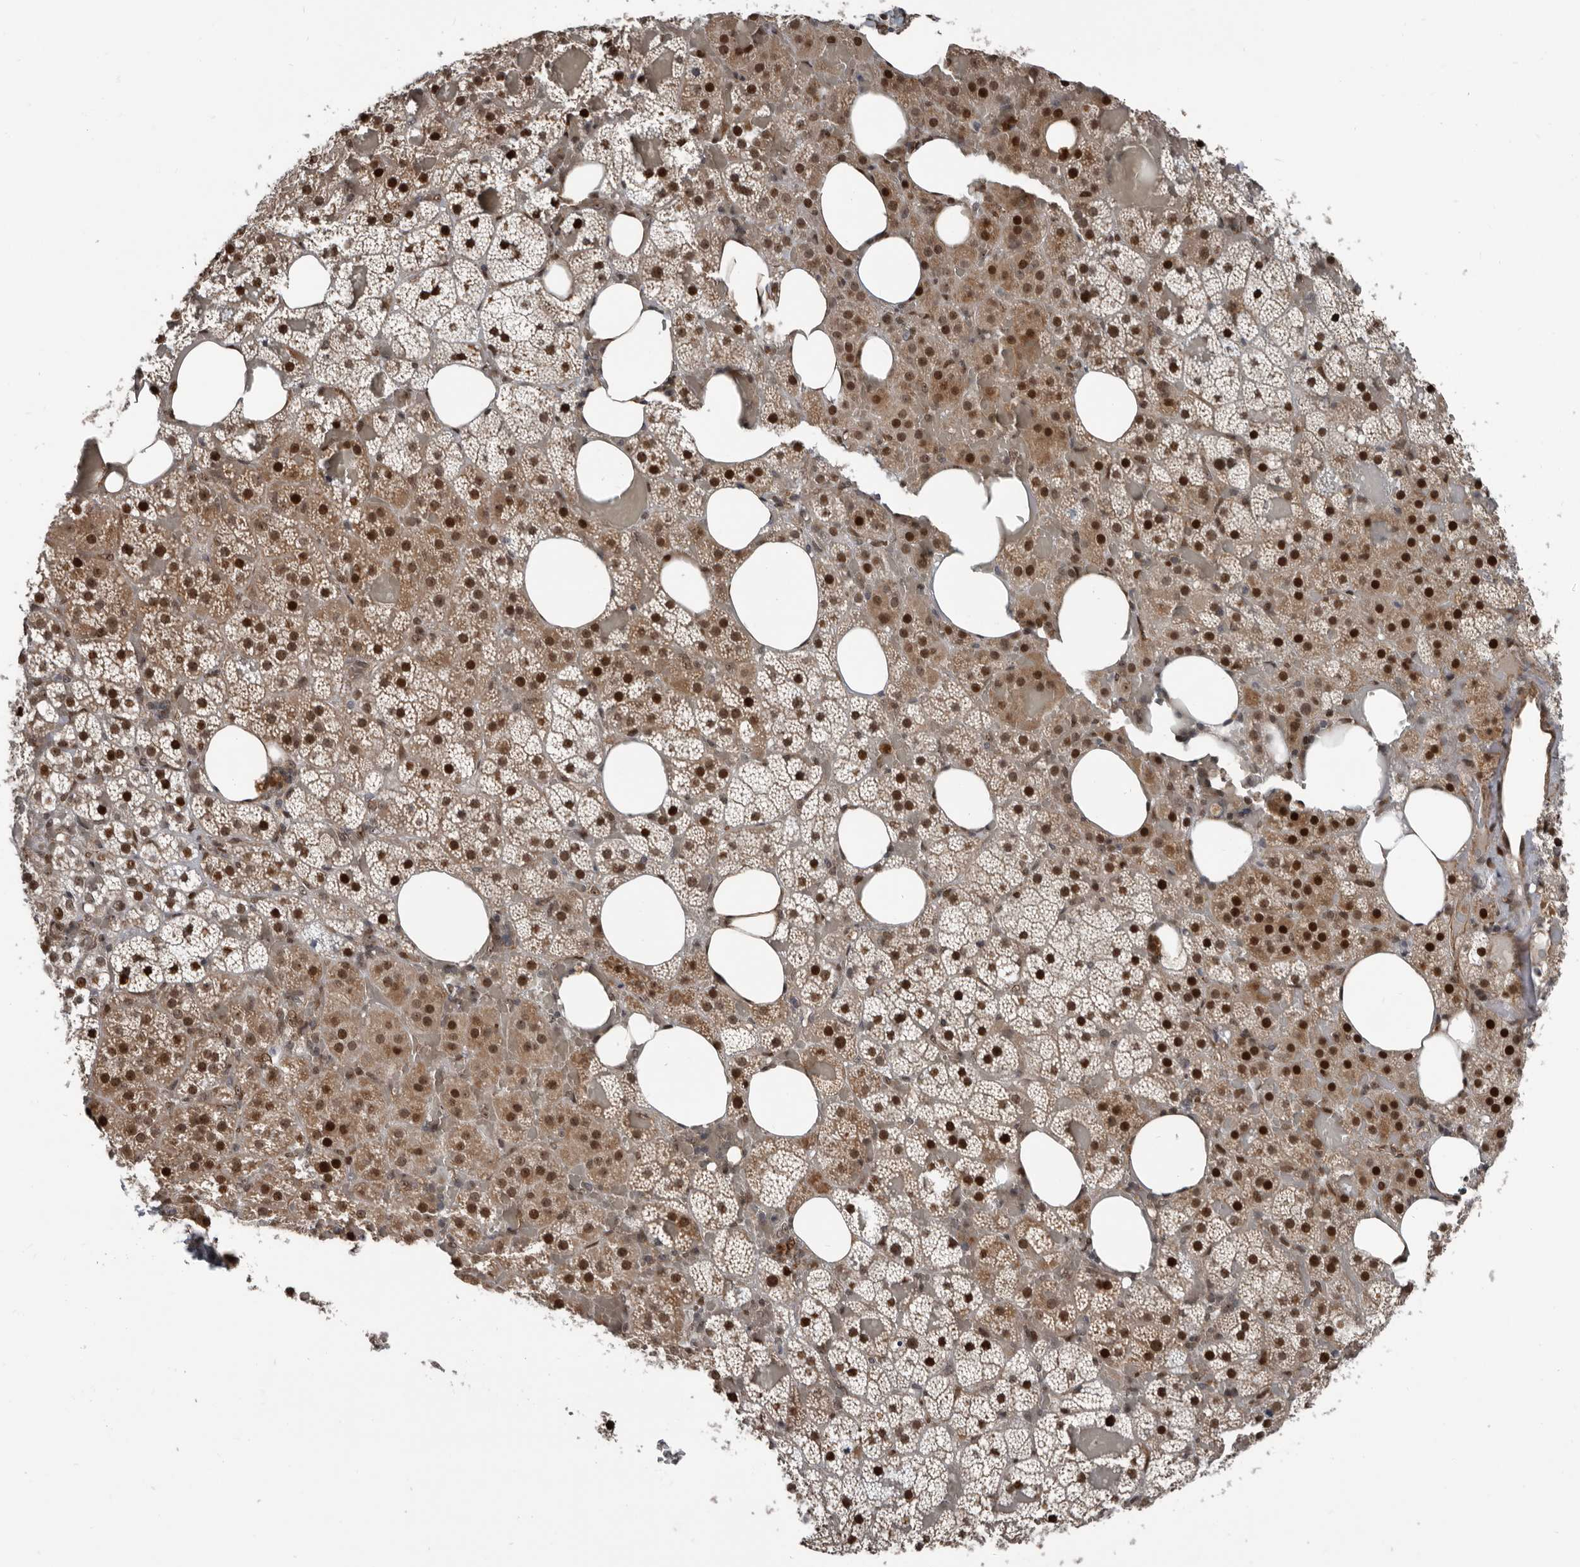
{"staining": {"intensity": "strong", "quantity": ">75%", "location": "cytoplasmic/membranous,nuclear"}, "tissue": "adrenal gland", "cell_type": "Glandular cells", "image_type": "normal", "snomed": [{"axis": "morphology", "description": "Normal tissue, NOS"}, {"axis": "topography", "description": "Adrenal gland"}], "caption": "Brown immunohistochemical staining in unremarkable human adrenal gland demonstrates strong cytoplasmic/membranous,nuclear expression in about >75% of glandular cells.", "gene": "CHD1L", "patient": {"sex": "female", "age": 59}}